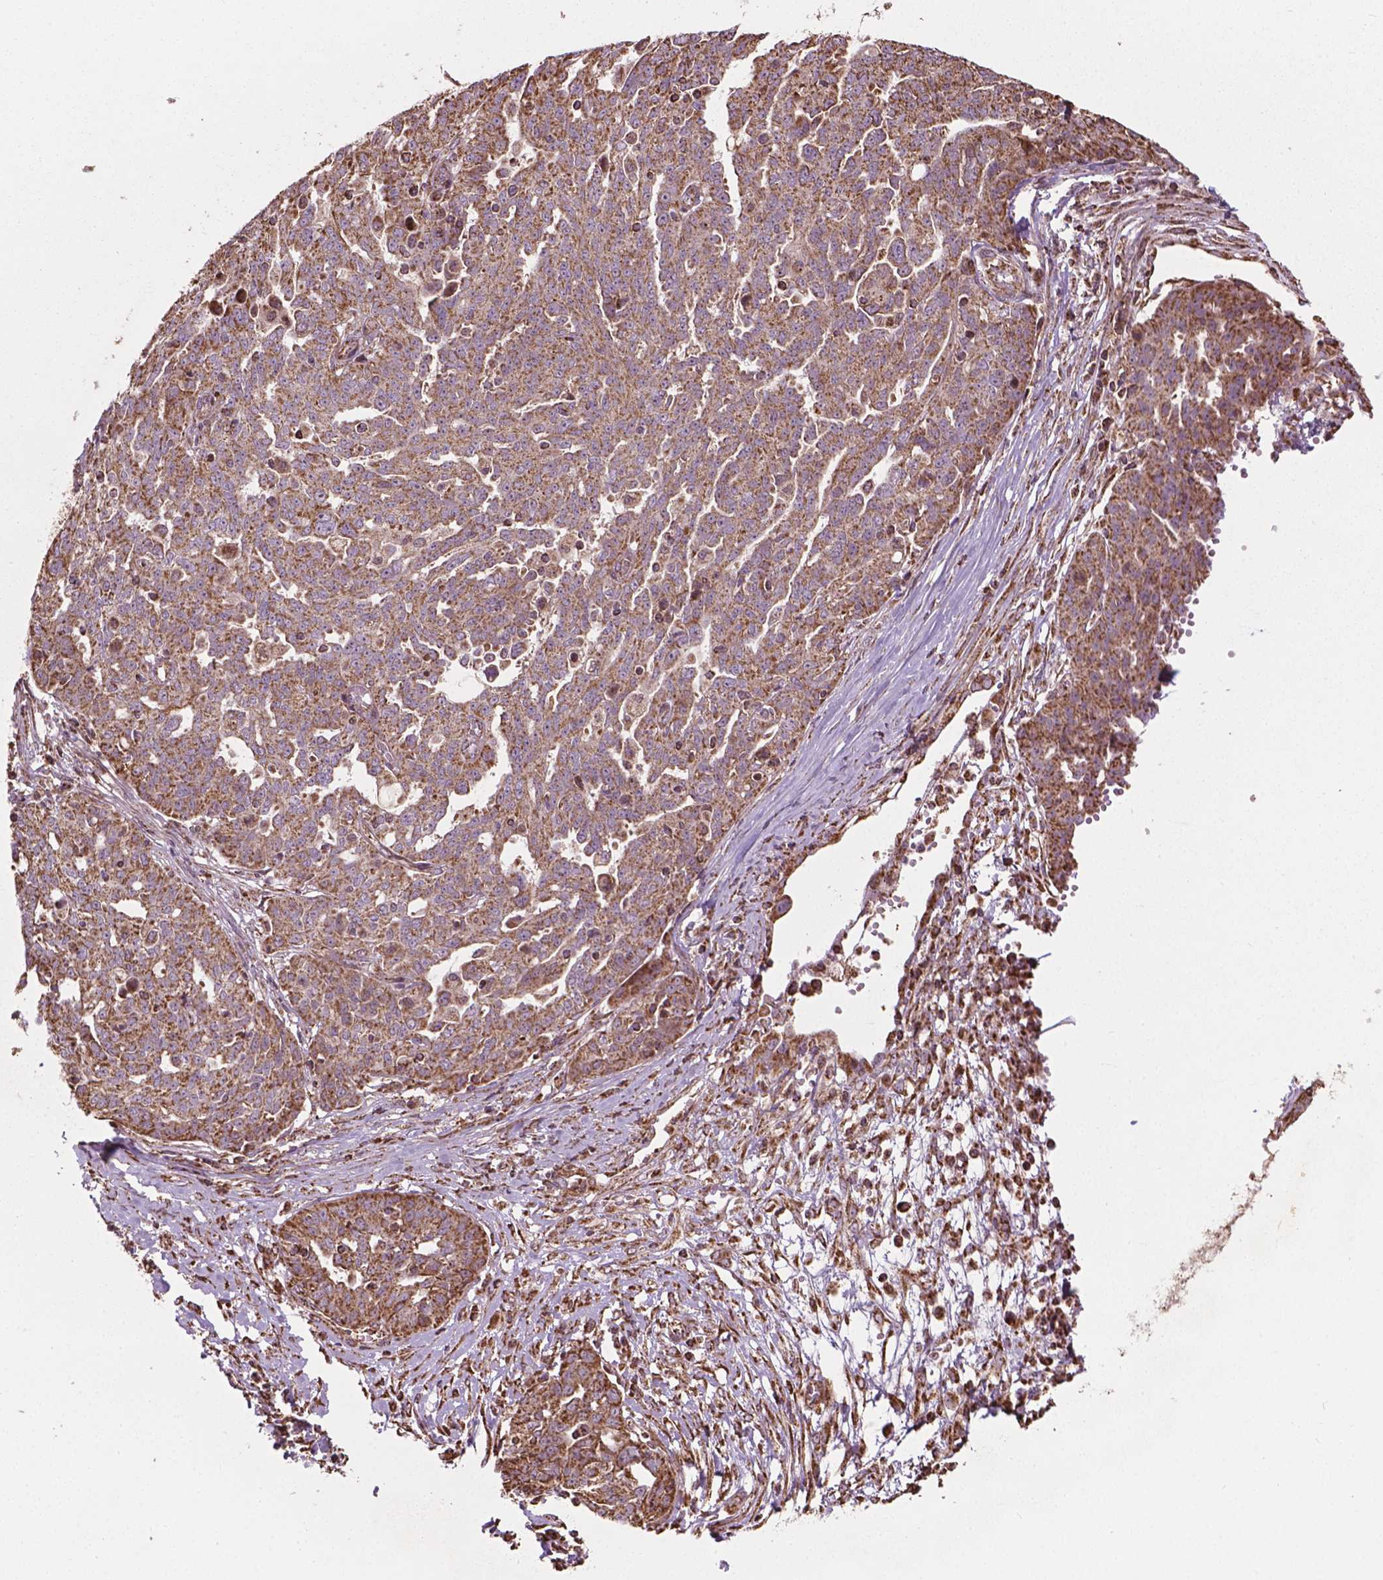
{"staining": {"intensity": "weak", "quantity": ">75%", "location": "cytoplasmic/membranous"}, "tissue": "ovarian cancer", "cell_type": "Tumor cells", "image_type": "cancer", "snomed": [{"axis": "morphology", "description": "Cystadenocarcinoma, serous, NOS"}, {"axis": "topography", "description": "Ovary"}], "caption": "Tumor cells exhibit weak cytoplasmic/membranous staining in about >75% of cells in ovarian cancer (serous cystadenocarcinoma). Immunohistochemistry (ihc) stains the protein in brown and the nuclei are stained blue.", "gene": "HS3ST3A1", "patient": {"sex": "female", "age": 67}}